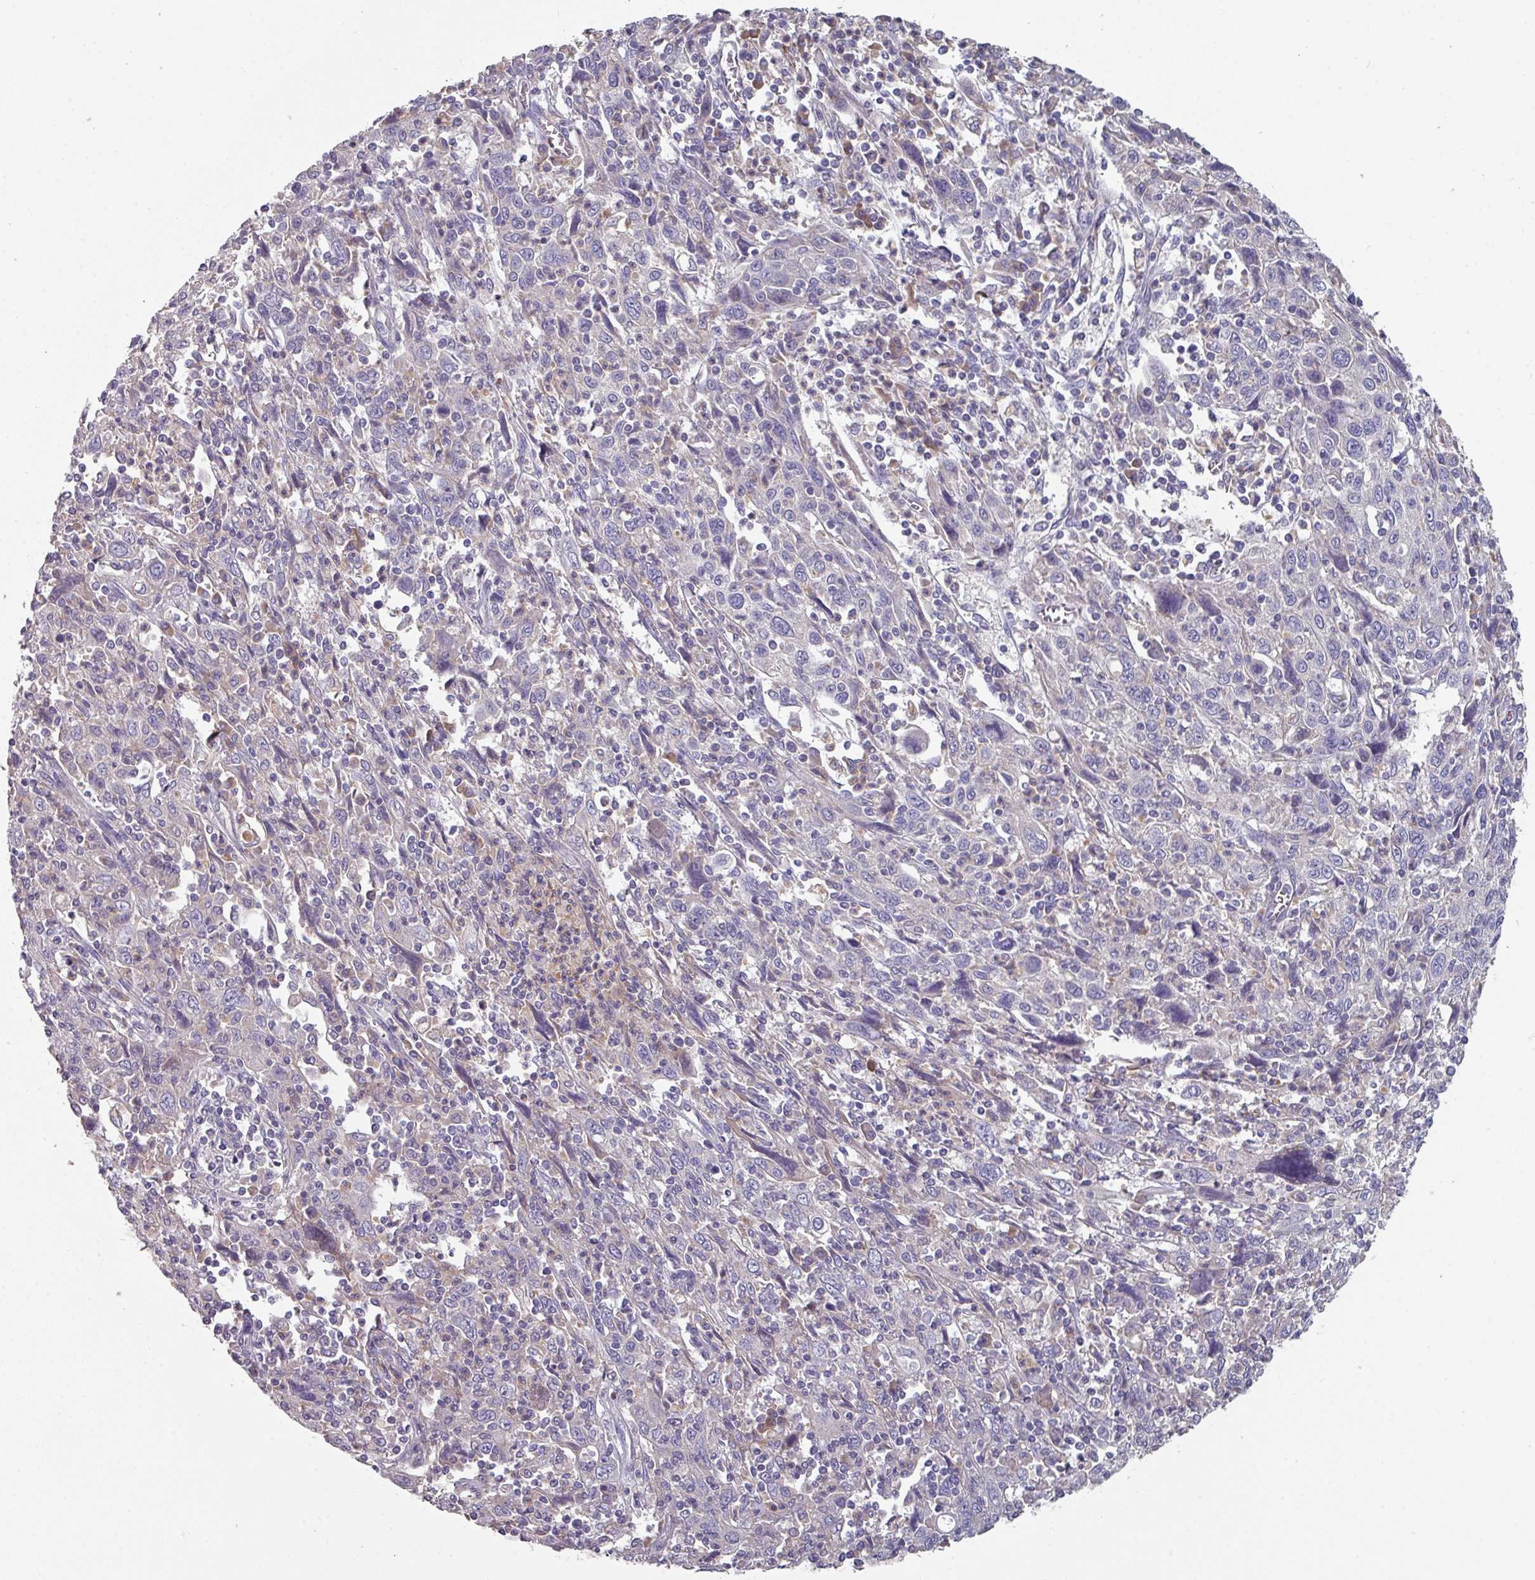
{"staining": {"intensity": "negative", "quantity": "none", "location": "none"}, "tissue": "cervical cancer", "cell_type": "Tumor cells", "image_type": "cancer", "snomed": [{"axis": "morphology", "description": "Squamous cell carcinoma, NOS"}, {"axis": "topography", "description": "Cervix"}], "caption": "Protein analysis of cervical cancer displays no significant staining in tumor cells. Nuclei are stained in blue.", "gene": "PRAMEF8", "patient": {"sex": "female", "age": 46}}